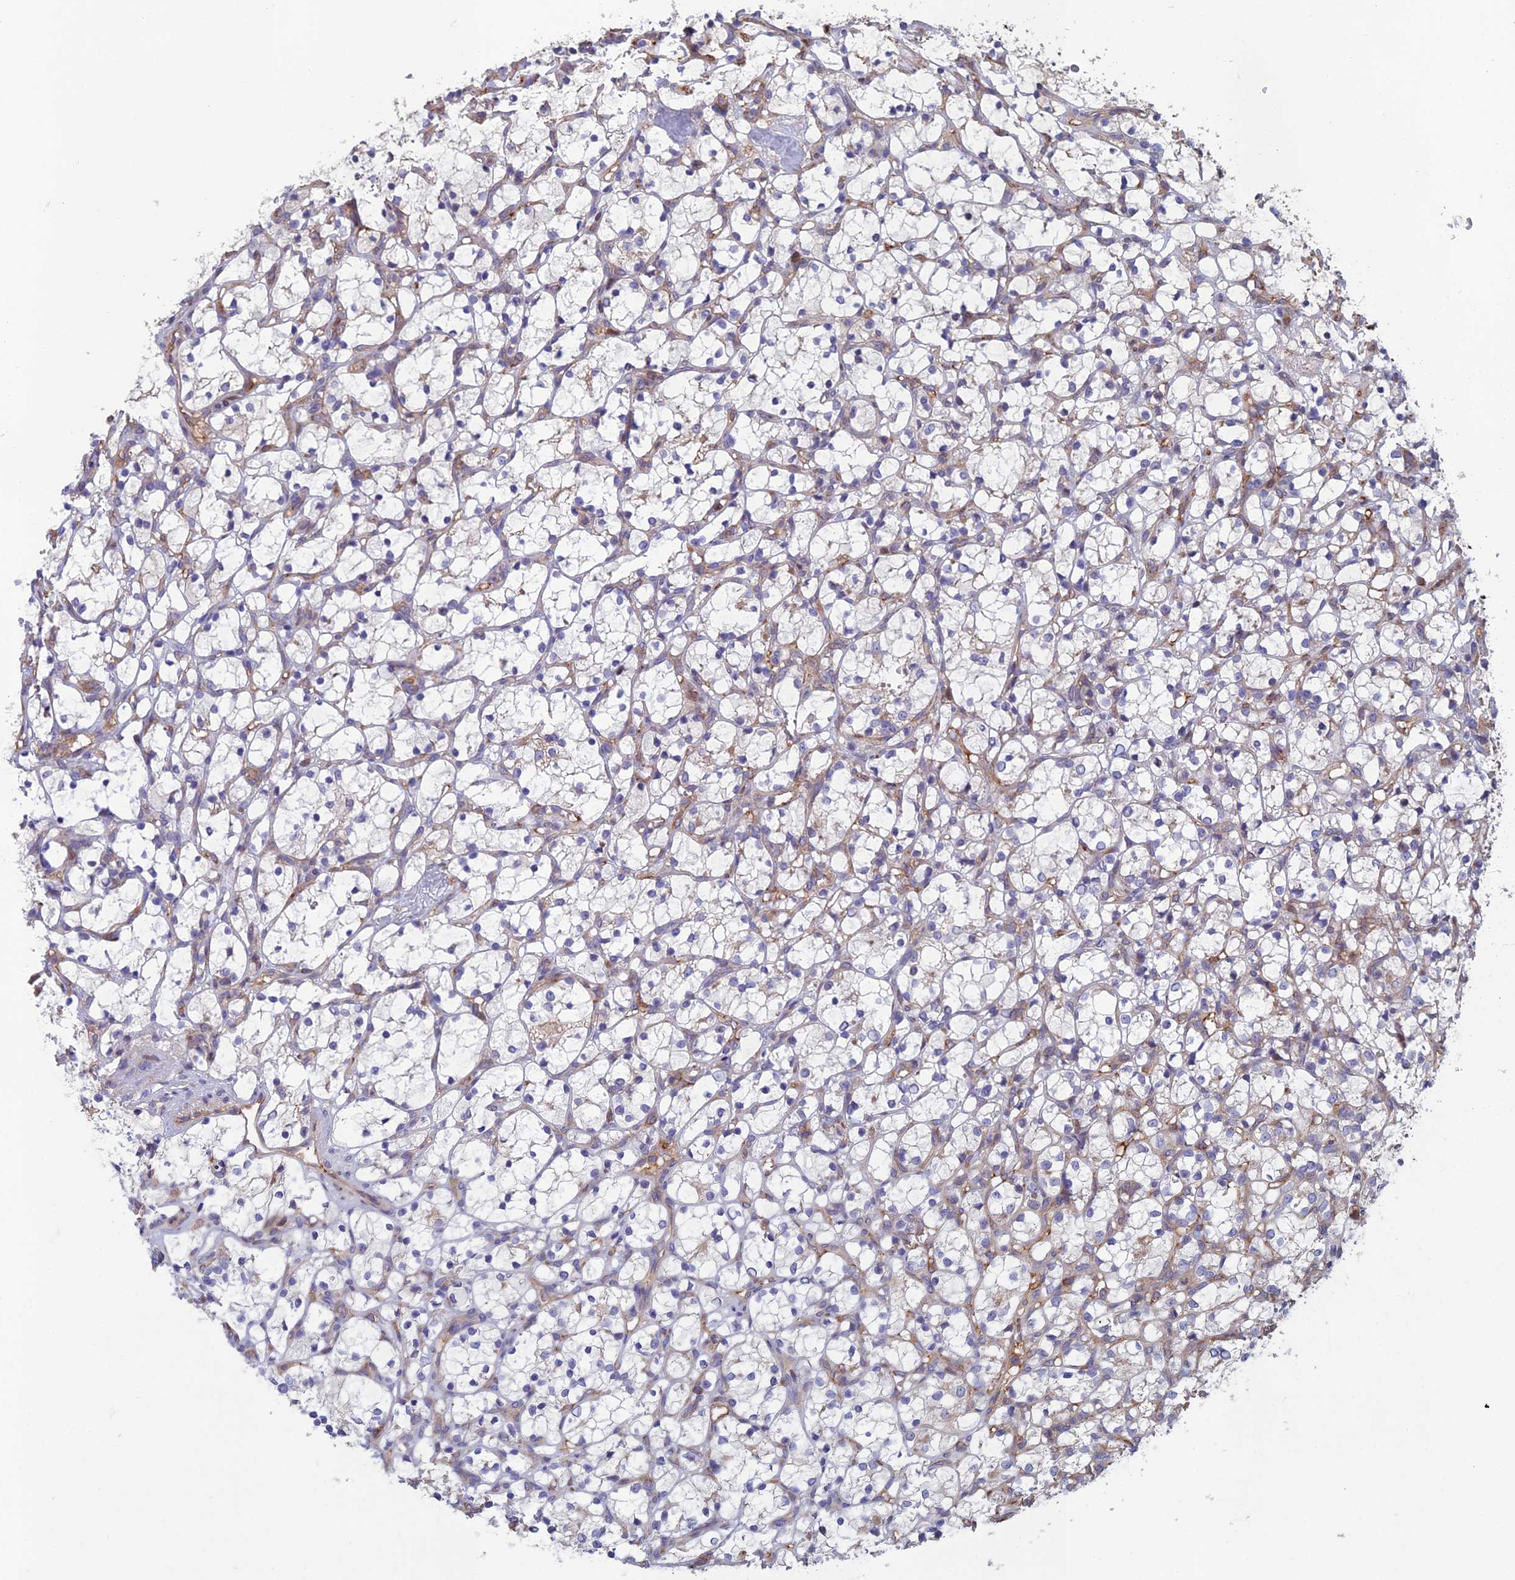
{"staining": {"intensity": "negative", "quantity": "none", "location": "none"}, "tissue": "renal cancer", "cell_type": "Tumor cells", "image_type": "cancer", "snomed": [{"axis": "morphology", "description": "Adenocarcinoma, NOS"}, {"axis": "topography", "description": "Kidney"}], "caption": "DAB immunohistochemical staining of adenocarcinoma (renal) reveals no significant staining in tumor cells.", "gene": "C15orf62", "patient": {"sex": "female", "age": 69}}